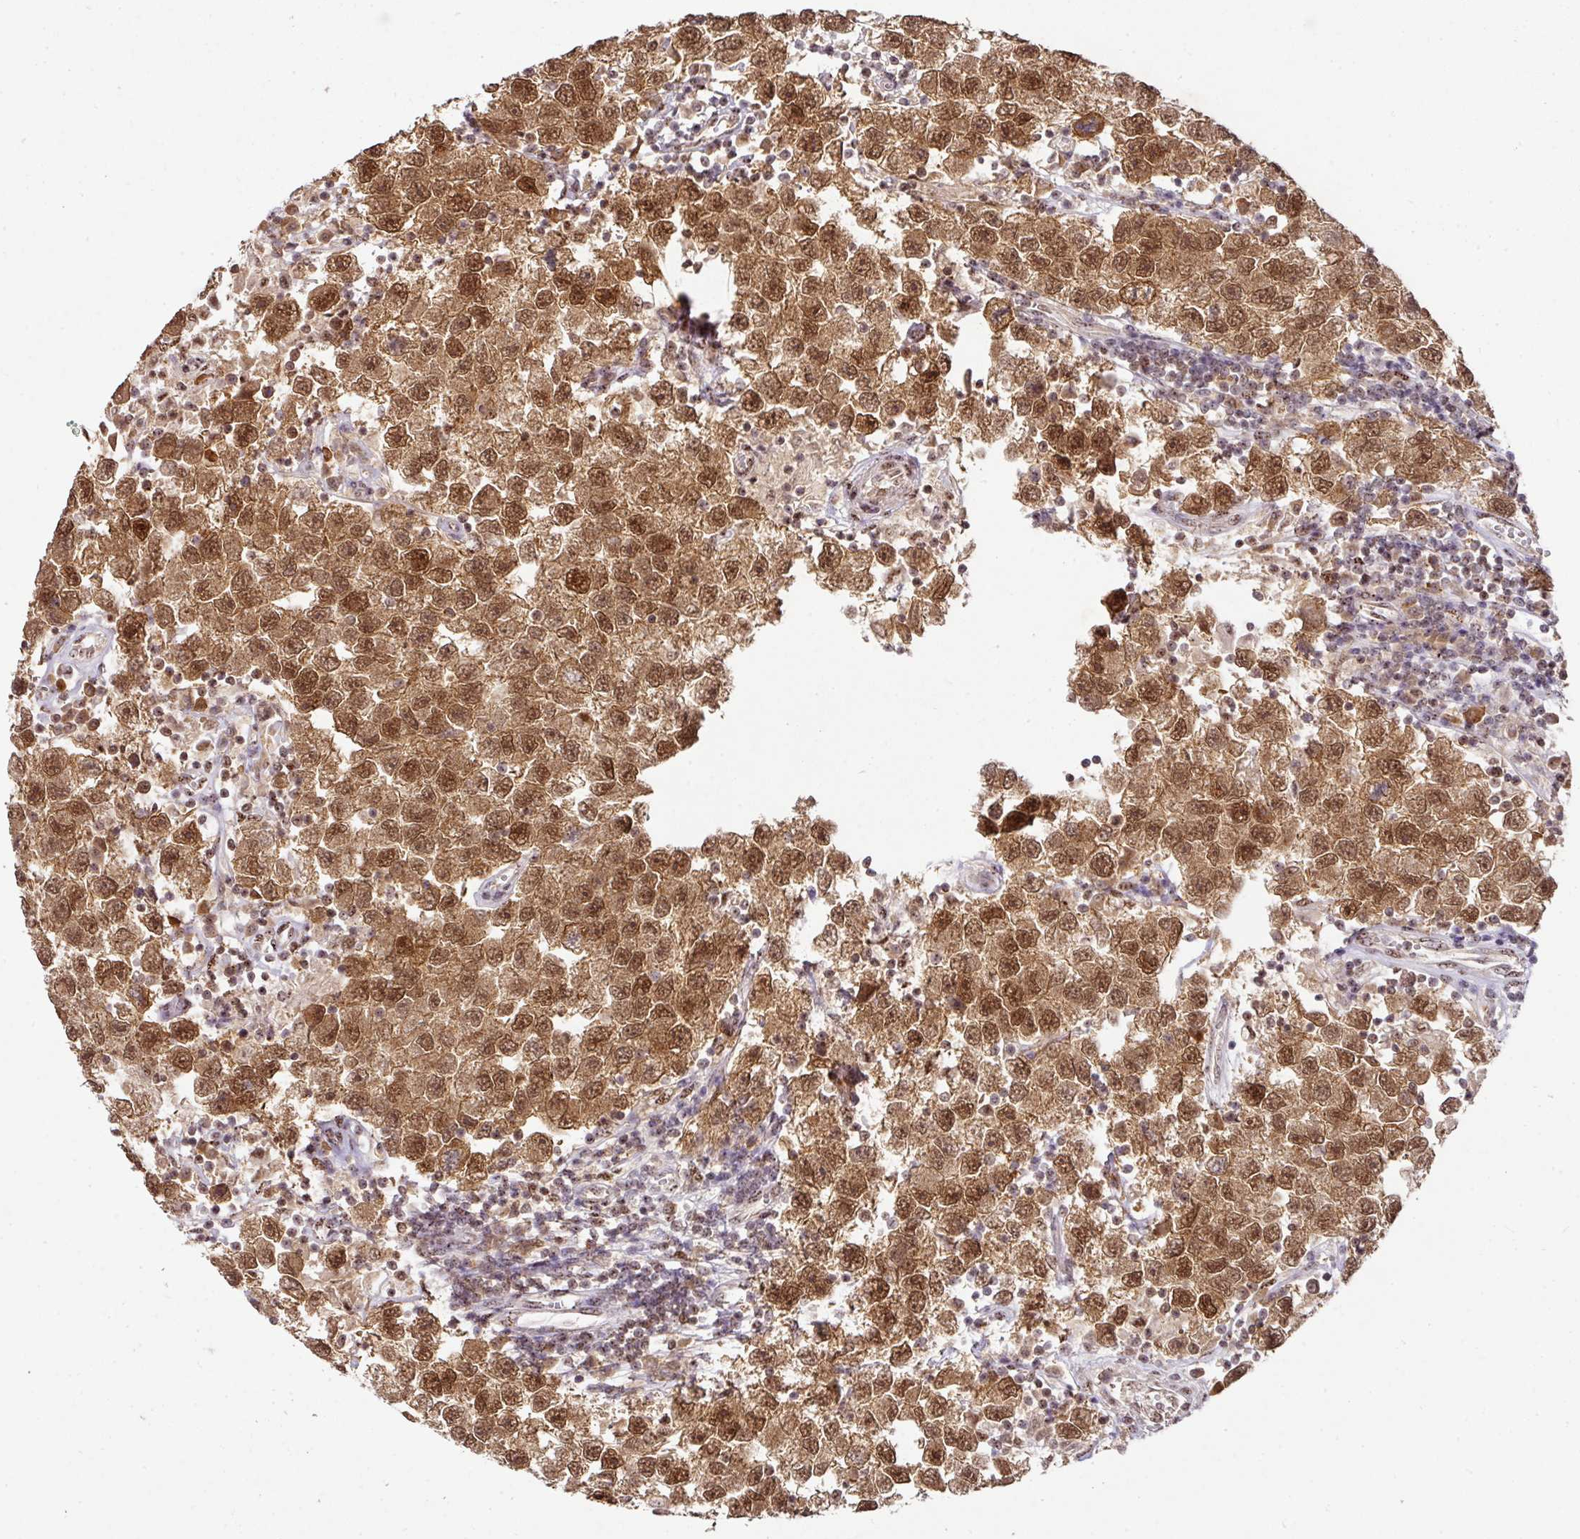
{"staining": {"intensity": "strong", "quantity": ">75%", "location": "cytoplasmic/membranous,nuclear"}, "tissue": "testis cancer", "cell_type": "Tumor cells", "image_type": "cancer", "snomed": [{"axis": "morphology", "description": "Seminoma, NOS"}, {"axis": "topography", "description": "Testis"}], "caption": "Strong cytoplasmic/membranous and nuclear staining is present in approximately >75% of tumor cells in testis seminoma. Using DAB (brown) and hematoxylin (blue) stains, captured at high magnification using brightfield microscopy.", "gene": "RANBP9", "patient": {"sex": "male", "age": 26}}